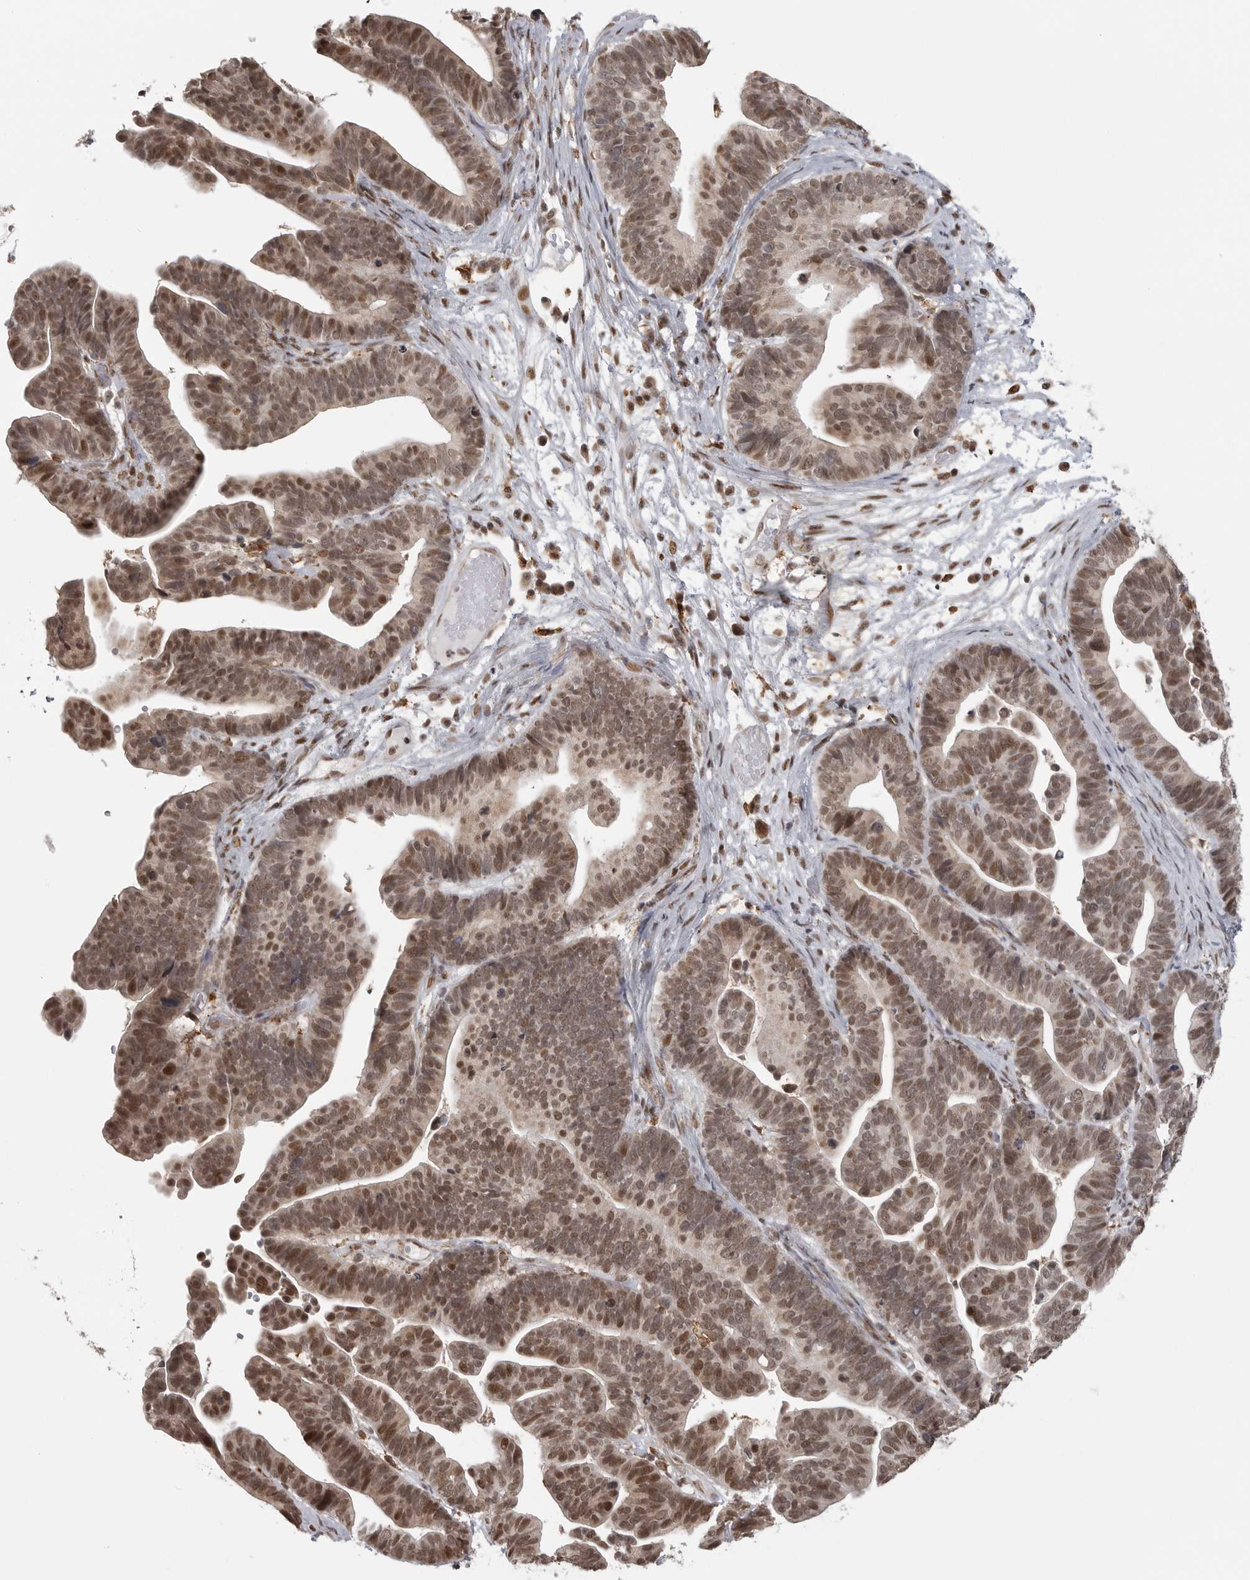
{"staining": {"intensity": "moderate", "quantity": ">75%", "location": "nuclear"}, "tissue": "ovarian cancer", "cell_type": "Tumor cells", "image_type": "cancer", "snomed": [{"axis": "morphology", "description": "Cystadenocarcinoma, serous, NOS"}, {"axis": "topography", "description": "Ovary"}], "caption": "Ovarian cancer stained with a brown dye displays moderate nuclear positive staining in approximately >75% of tumor cells.", "gene": "ISG20L2", "patient": {"sex": "female", "age": 56}}